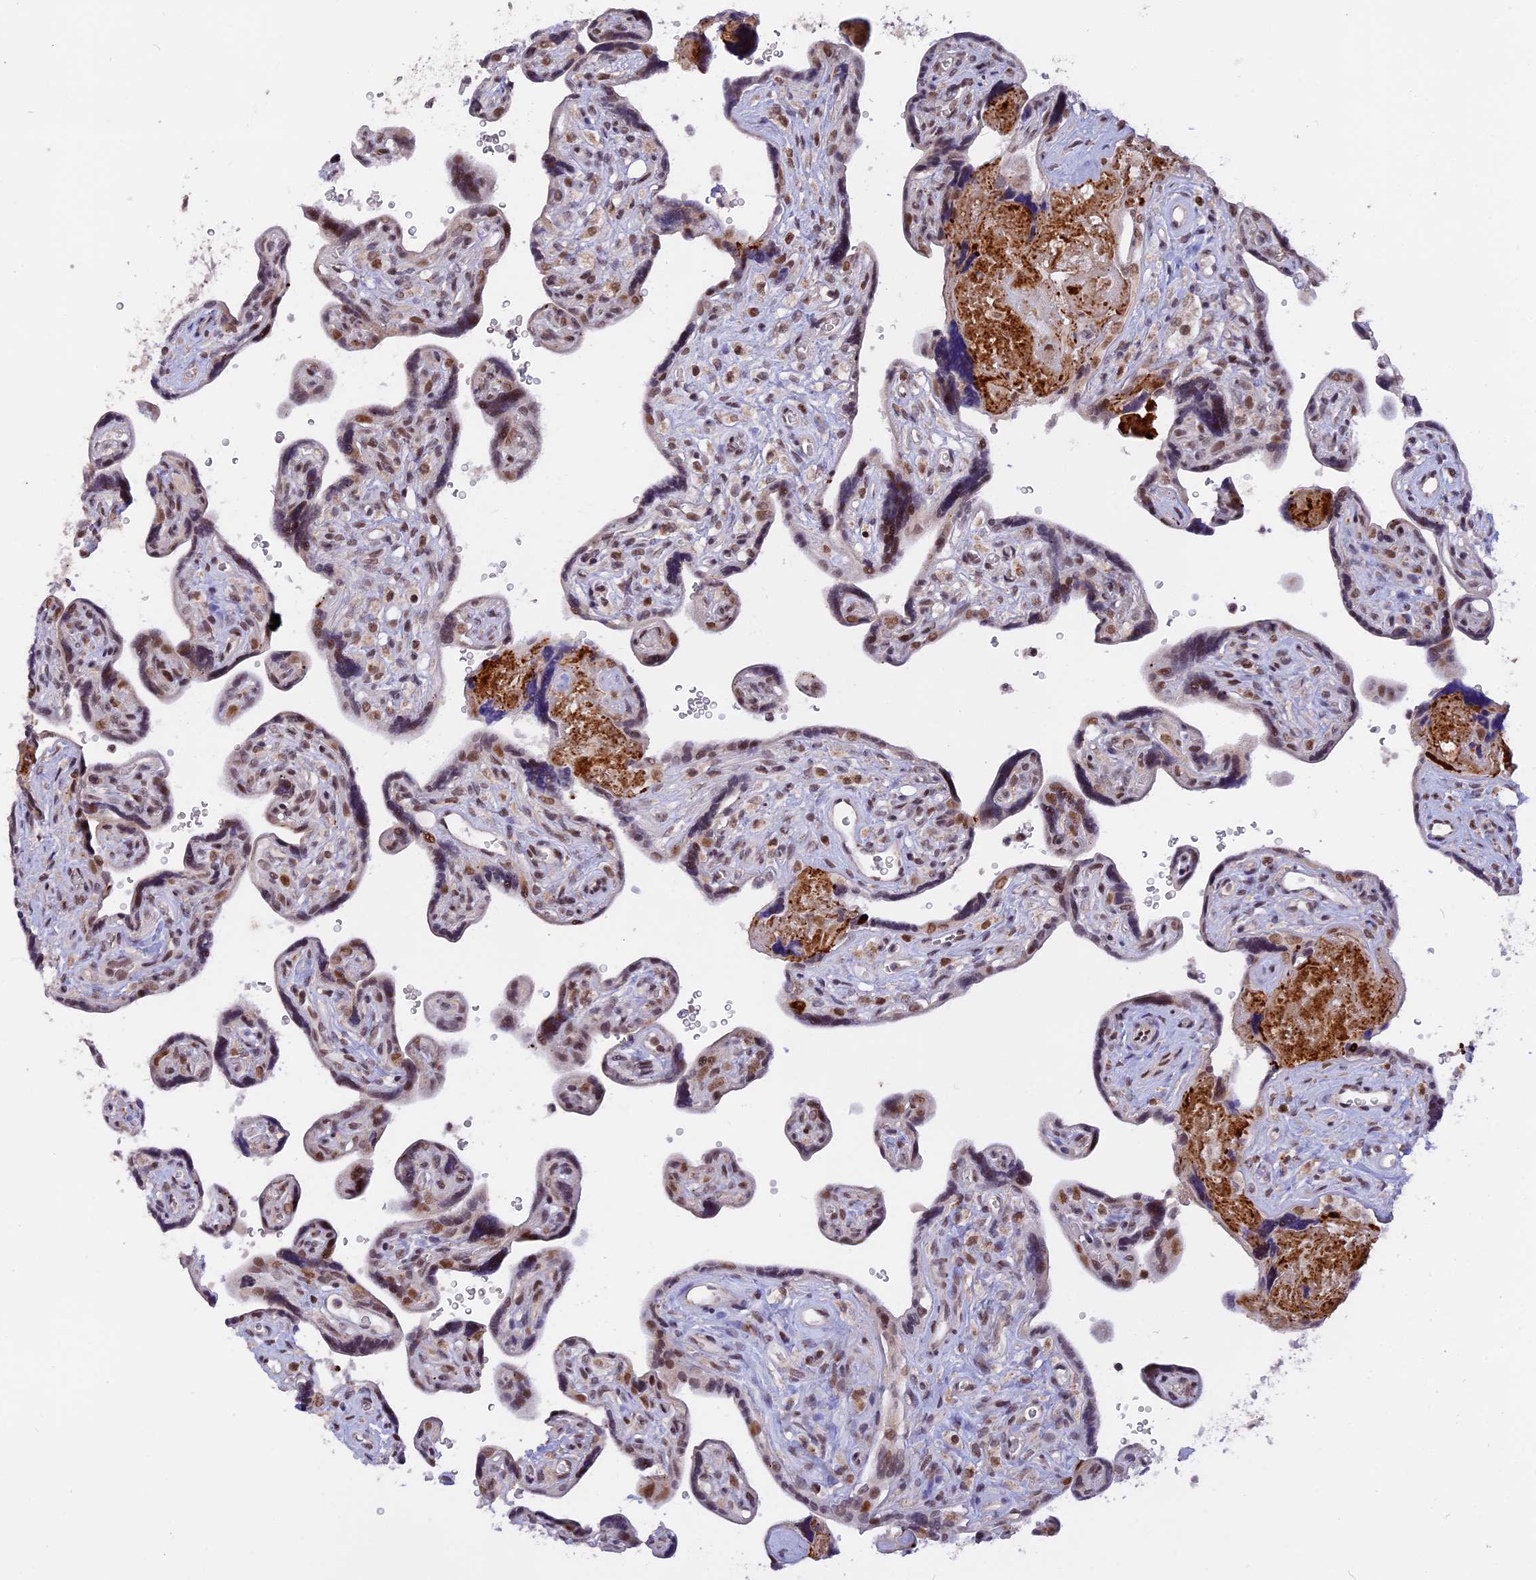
{"staining": {"intensity": "moderate", "quantity": "25%-75%", "location": "nuclear"}, "tissue": "placenta", "cell_type": "Trophoblastic cells", "image_type": "normal", "snomed": [{"axis": "morphology", "description": "Normal tissue, NOS"}, {"axis": "topography", "description": "Placenta"}], "caption": "Placenta stained with a brown dye shows moderate nuclear positive staining in approximately 25%-75% of trophoblastic cells.", "gene": "POLR2C", "patient": {"sex": "female", "age": 39}}